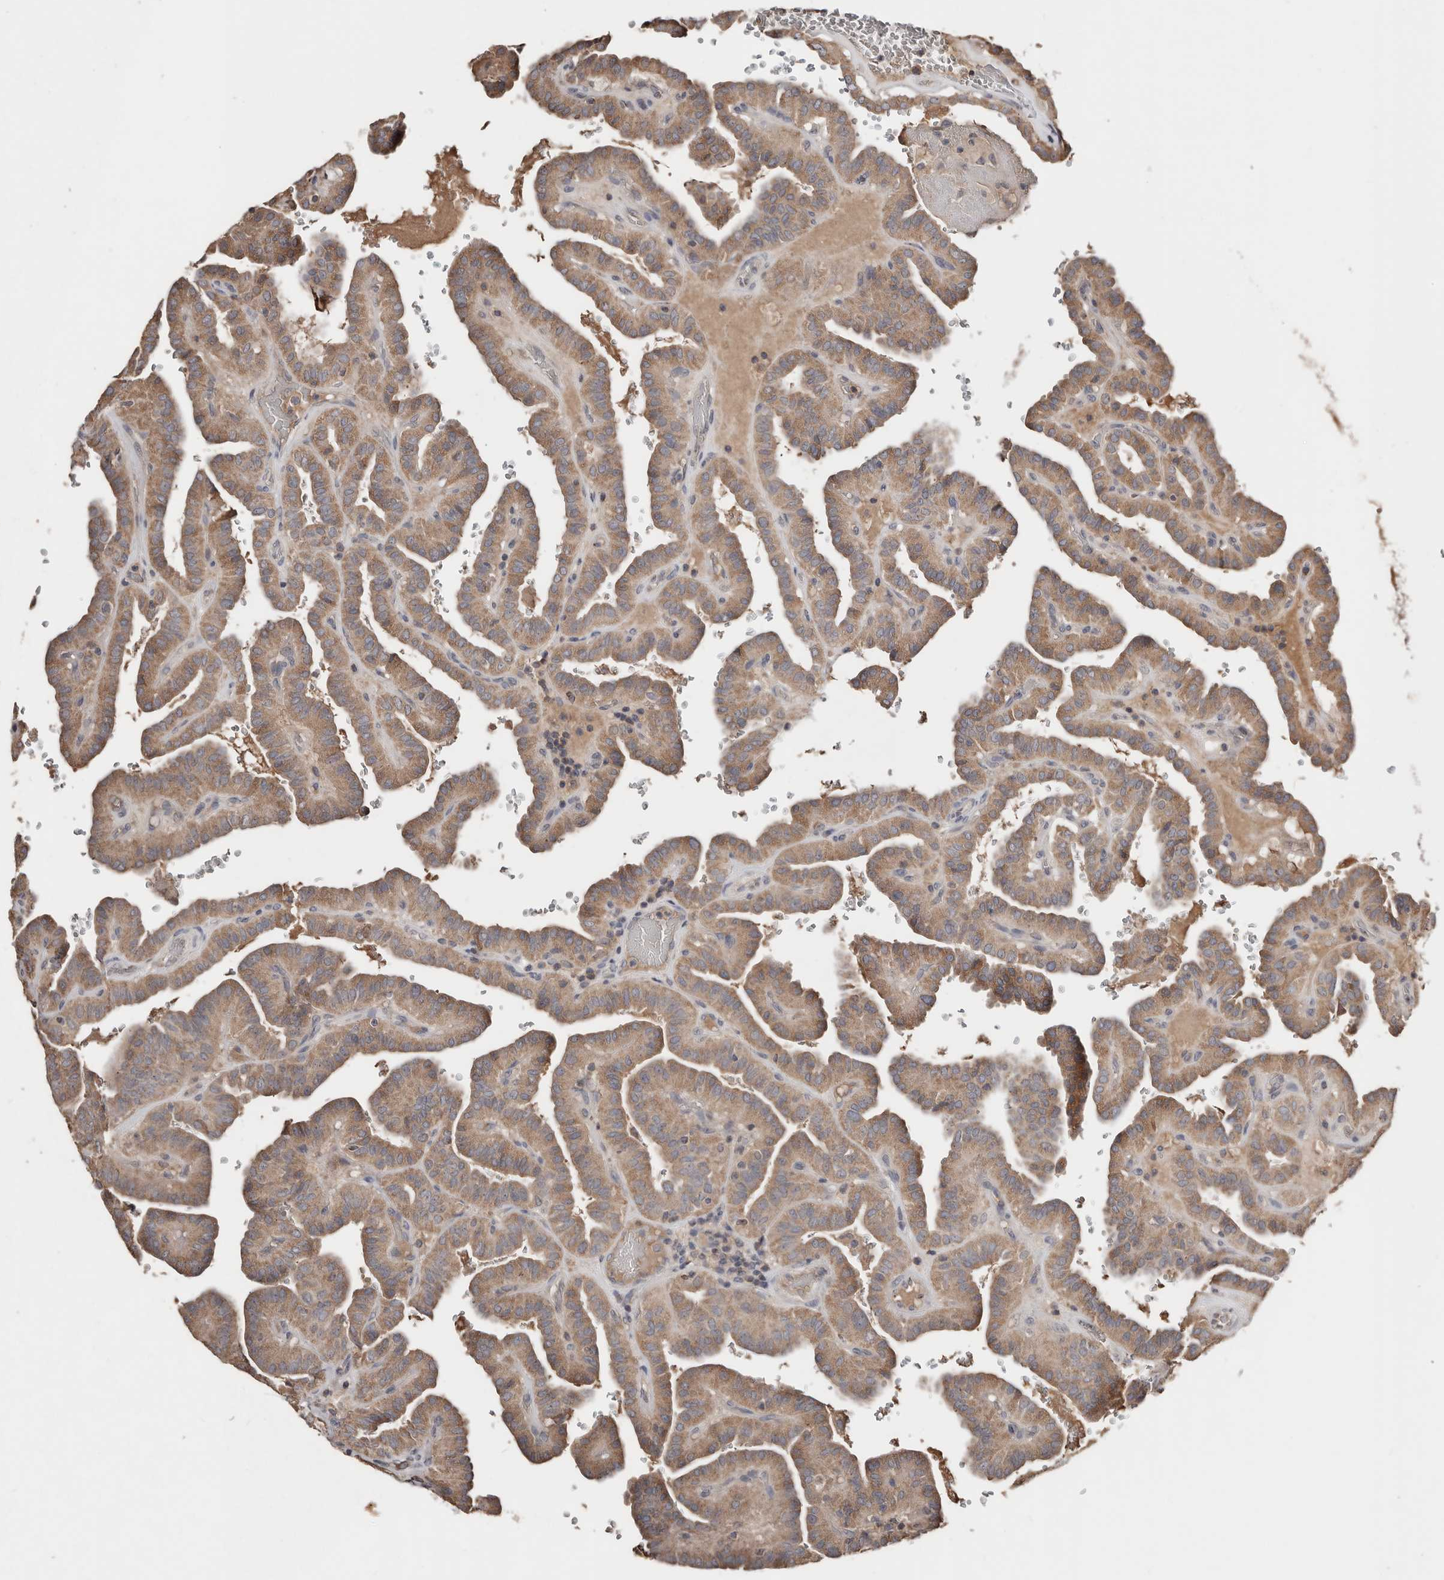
{"staining": {"intensity": "moderate", "quantity": ">75%", "location": "cytoplasmic/membranous"}, "tissue": "thyroid cancer", "cell_type": "Tumor cells", "image_type": "cancer", "snomed": [{"axis": "morphology", "description": "Papillary adenocarcinoma, NOS"}, {"axis": "topography", "description": "Thyroid gland"}], "caption": "Tumor cells exhibit medium levels of moderate cytoplasmic/membranous staining in approximately >75% of cells in thyroid papillary adenocarcinoma.", "gene": "SLC39A2", "patient": {"sex": "male", "age": 77}}